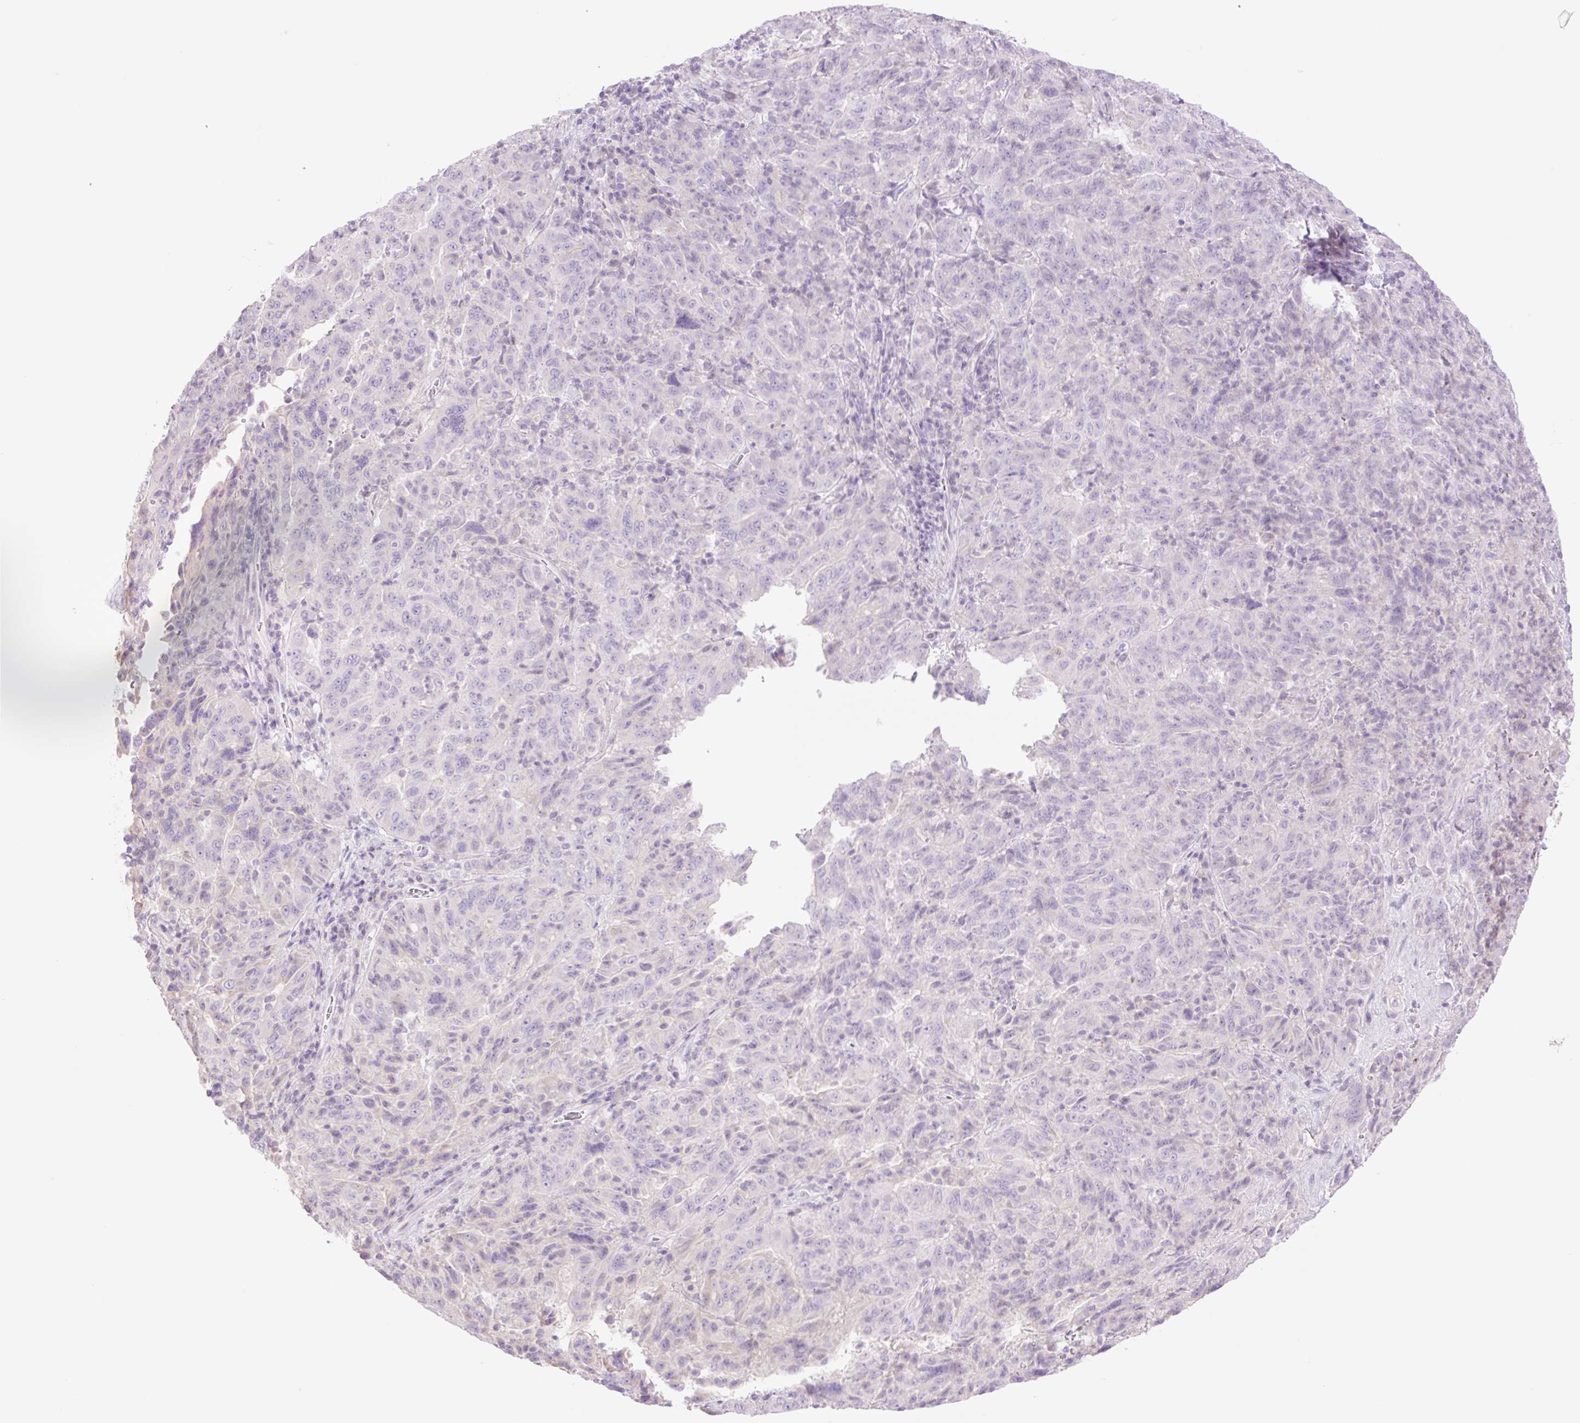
{"staining": {"intensity": "negative", "quantity": "none", "location": "none"}, "tissue": "pancreatic cancer", "cell_type": "Tumor cells", "image_type": "cancer", "snomed": [{"axis": "morphology", "description": "Adenocarcinoma, NOS"}, {"axis": "topography", "description": "Pancreas"}], "caption": "This is a histopathology image of immunohistochemistry (IHC) staining of adenocarcinoma (pancreatic), which shows no expression in tumor cells.", "gene": "TBX15", "patient": {"sex": "male", "age": 63}}